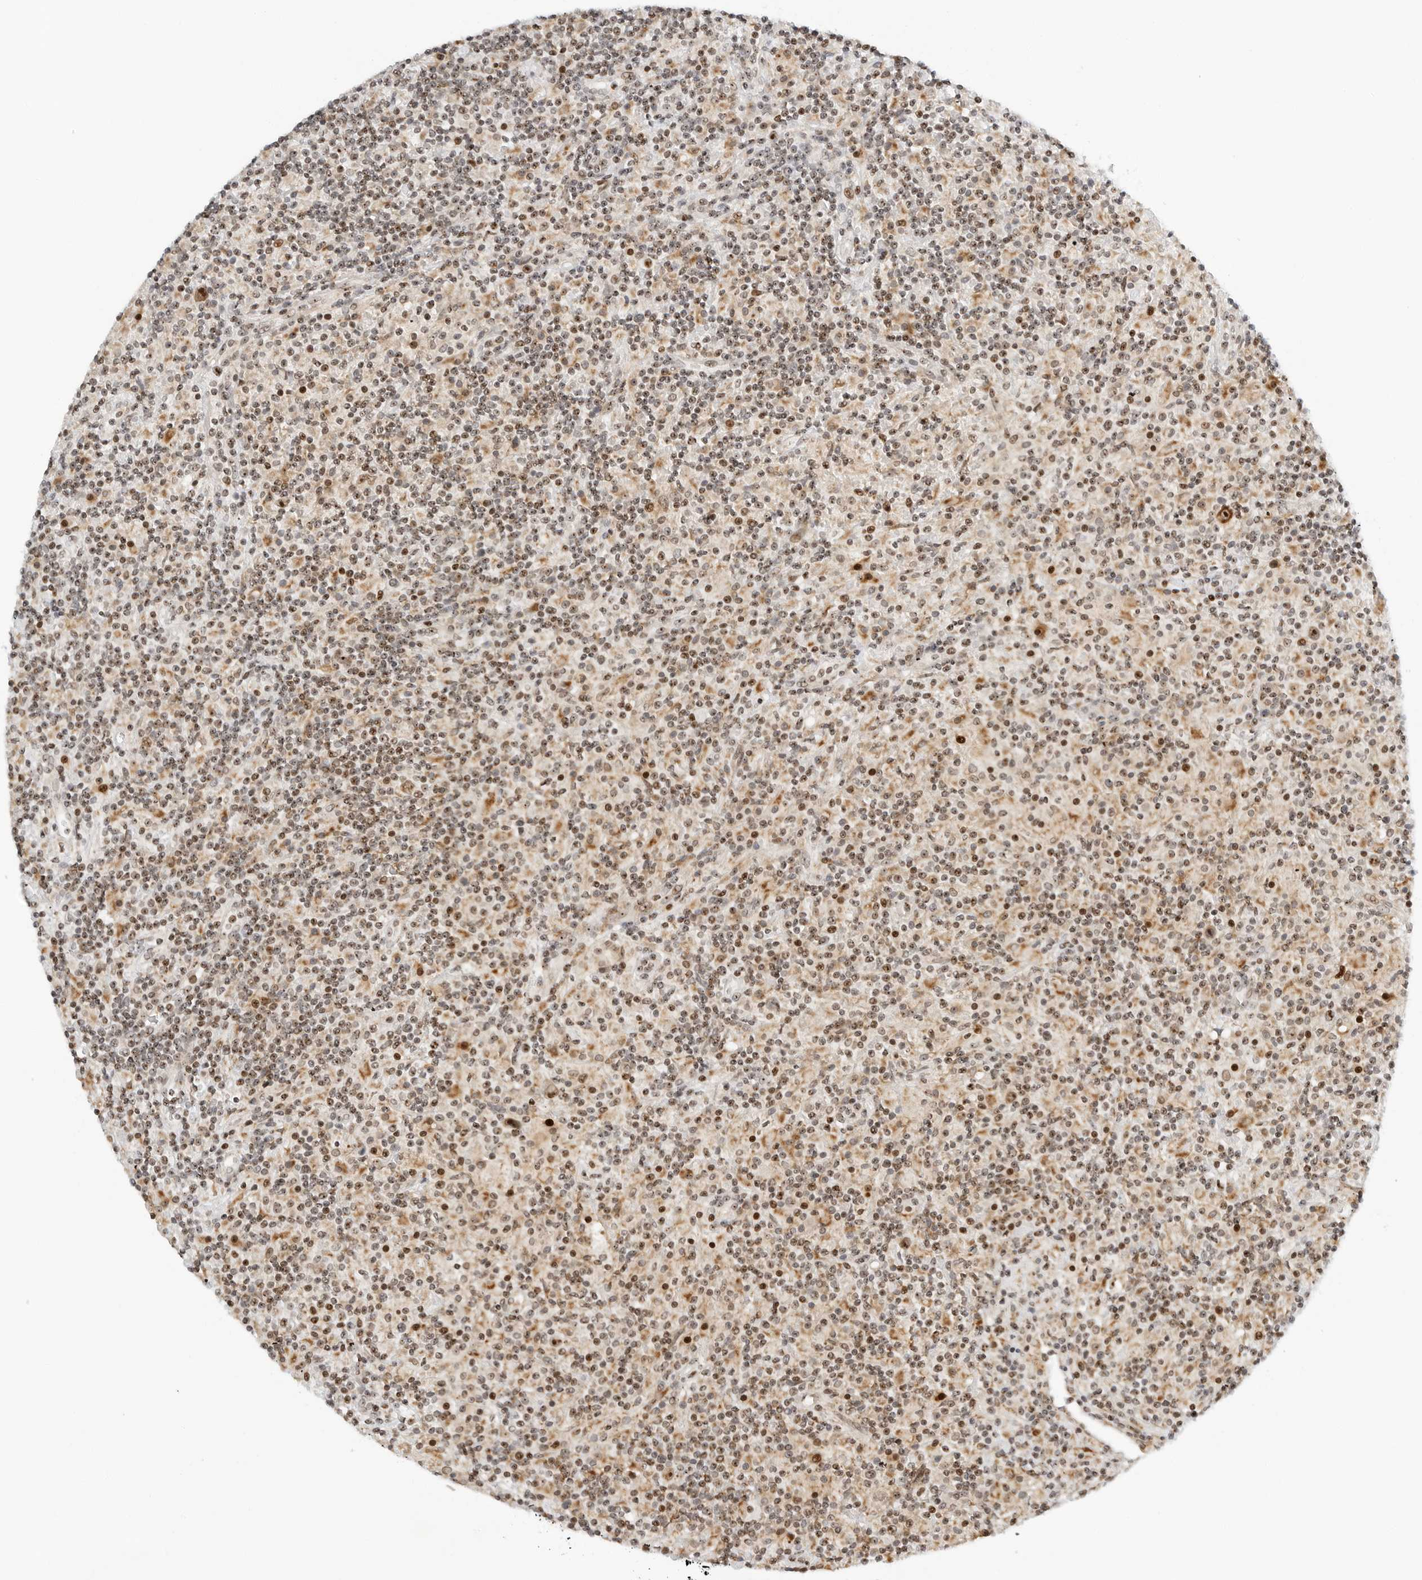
{"staining": {"intensity": "strong", "quantity": "25%-75%", "location": "cytoplasmic/membranous,nuclear"}, "tissue": "lymphoma", "cell_type": "Tumor cells", "image_type": "cancer", "snomed": [{"axis": "morphology", "description": "Hodgkin's disease, NOS"}, {"axis": "topography", "description": "Lymph node"}], "caption": "Immunohistochemical staining of human Hodgkin's disease exhibits strong cytoplasmic/membranous and nuclear protein expression in approximately 25%-75% of tumor cells. (DAB IHC, brown staining for protein, blue staining for nuclei).", "gene": "RIMKLA", "patient": {"sex": "male", "age": 70}}